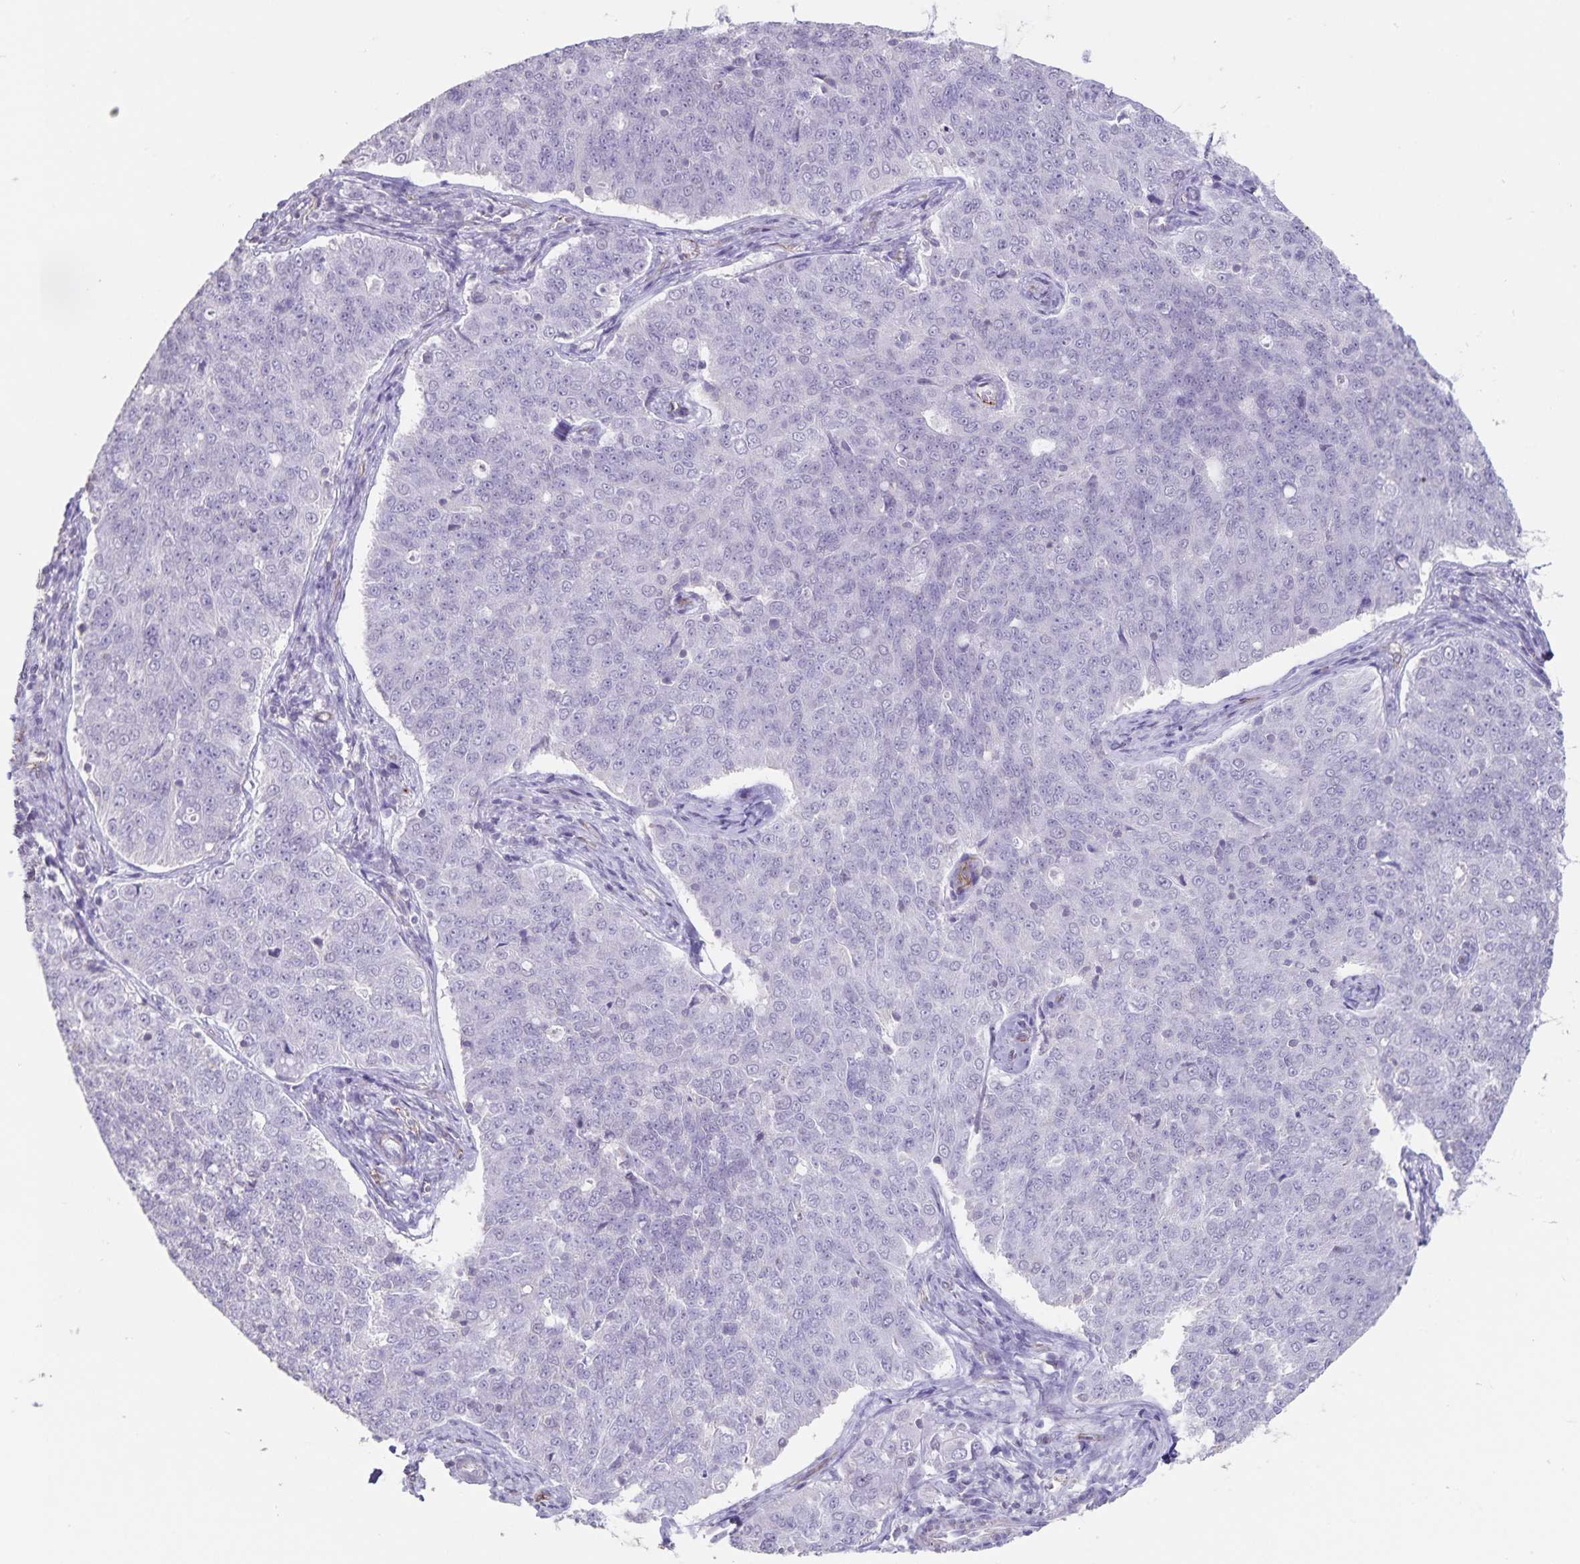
{"staining": {"intensity": "negative", "quantity": "none", "location": "none"}, "tissue": "endometrial cancer", "cell_type": "Tumor cells", "image_type": "cancer", "snomed": [{"axis": "morphology", "description": "Adenocarcinoma, NOS"}, {"axis": "topography", "description": "Endometrium"}], "caption": "Protein analysis of adenocarcinoma (endometrial) reveals no significant expression in tumor cells.", "gene": "SYNM", "patient": {"sex": "female", "age": 43}}